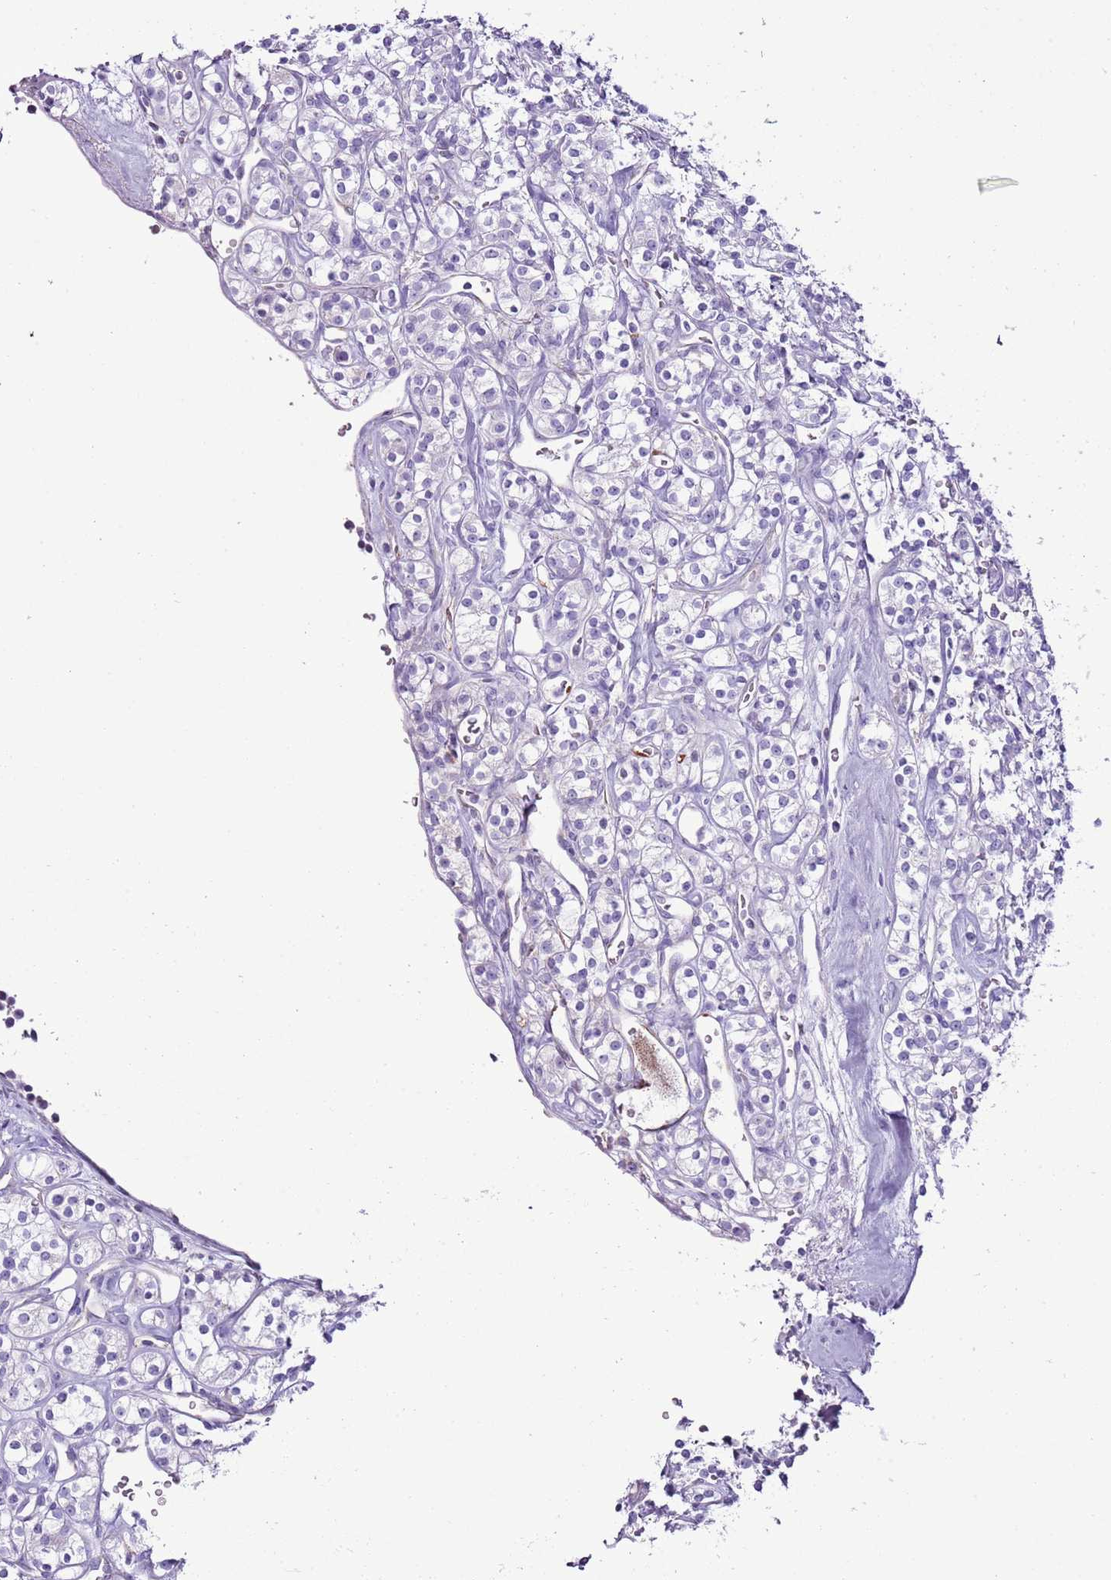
{"staining": {"intensity": "negative", "quantity": "none", "location": "none"}, "tissue": "renal cancer", "cell_type": "Tumor cells", "image_type": "cancer", "snomed": [{"axis": "morphology", "description": "Adenocarcinoma, NOS"}, {"axis": "topography", "description": "Kidney"}], "caption": "DAB (3,3'-diaminobenzidine) immunohistochemical staining of human renal adenocarcinoma shows no significant positivity in tumor cells.", "gene": "SLC23A1", "patient": {"sex": "male", "age": 77}}